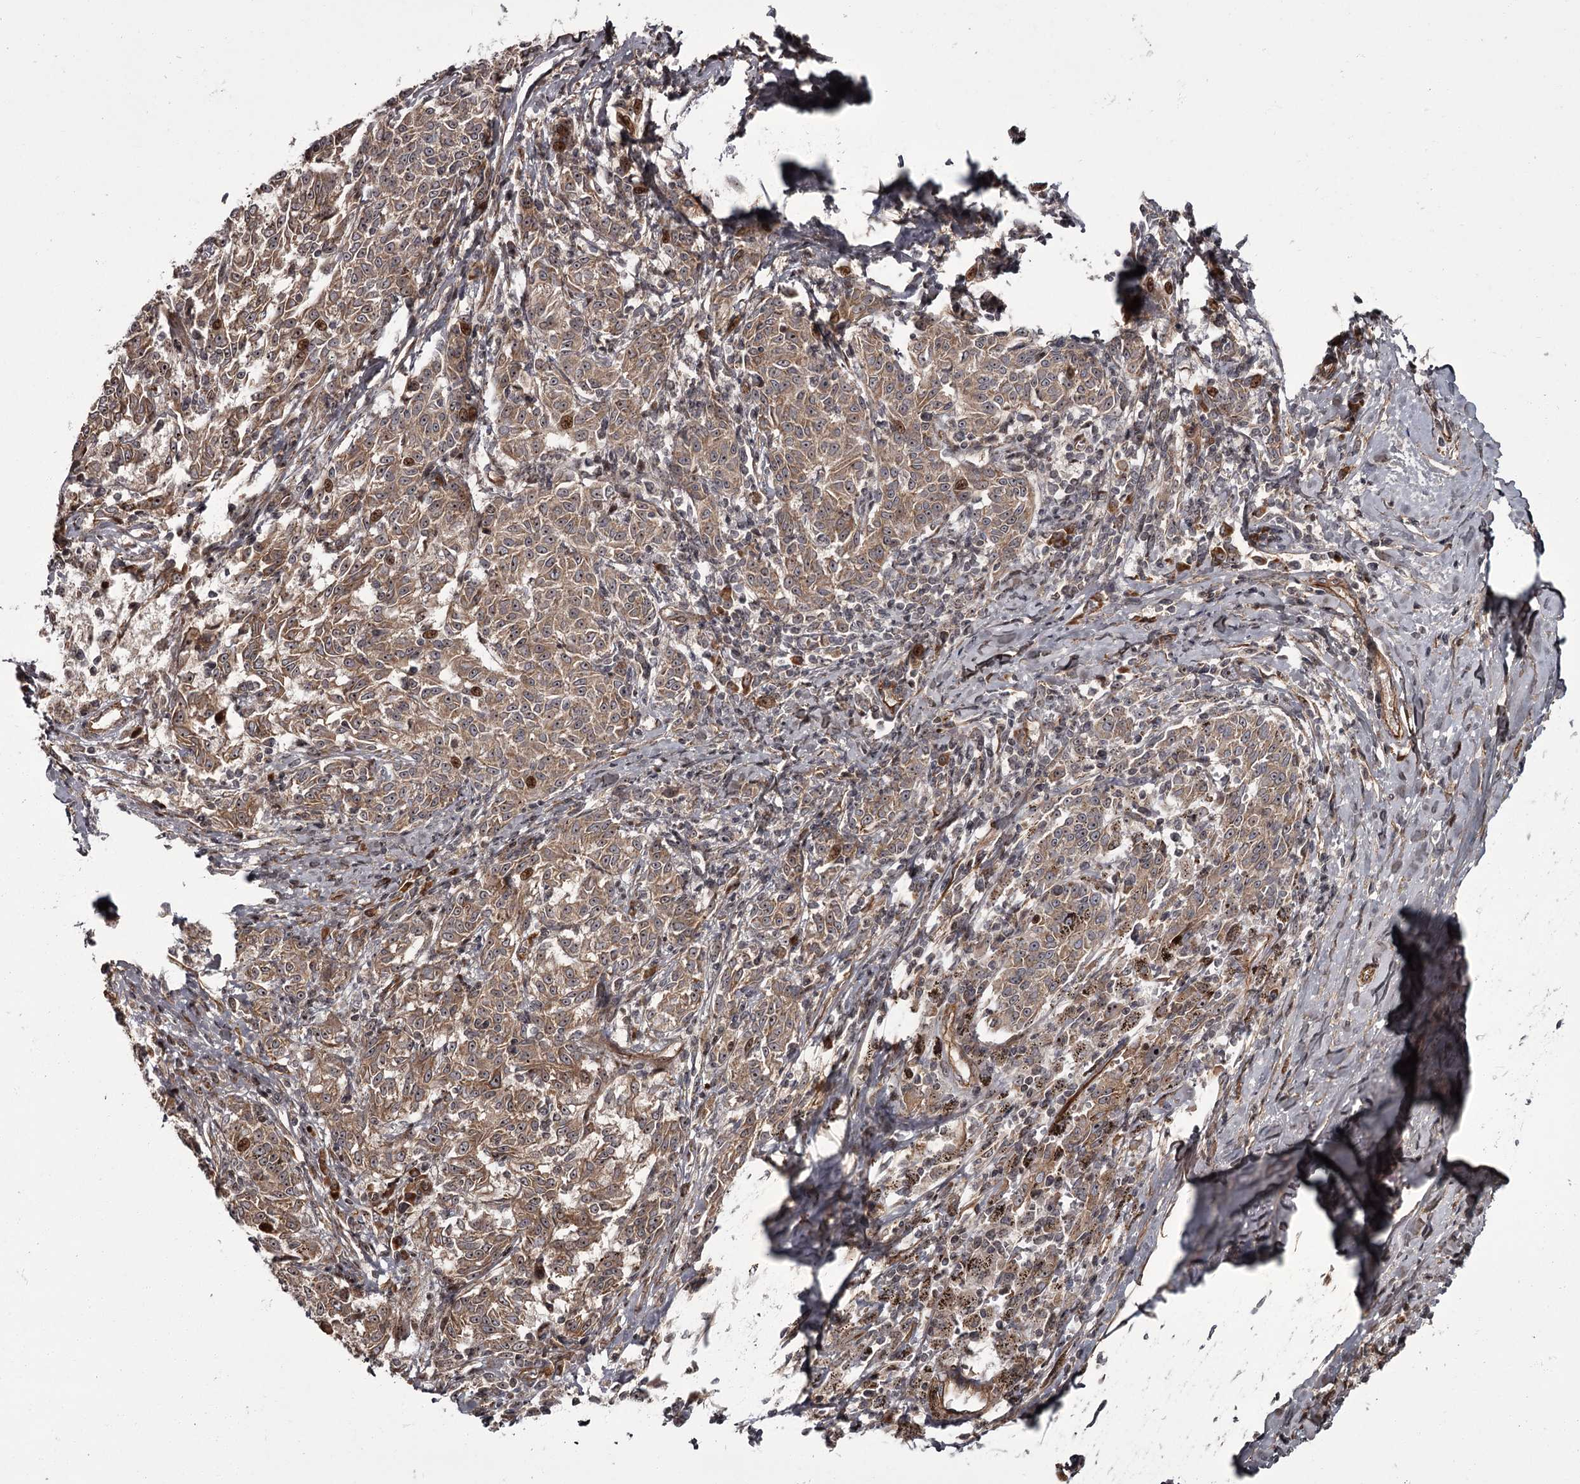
{"staining": {"intensity": "moderate", "quantity": ">75%", "location": "cytoplasmic/membranous,nuclear"}, "tissue": "melanoma", "cell_type": "Tumor cells", "image_type": "cancer", "snomed": [{"axis": "morphology", "description": "Malignant melanoma, NOS"}, {"axis": "topography", "description": "Skin"}], "caption": "Melanoma stained for a protein (brown) demonstrates moderate cytoplasmic/membranous and nuclear positive expression in about >75% of tumor cells.", "gene": "THAP9", "patient": {"sex": "female", "age": 72}}